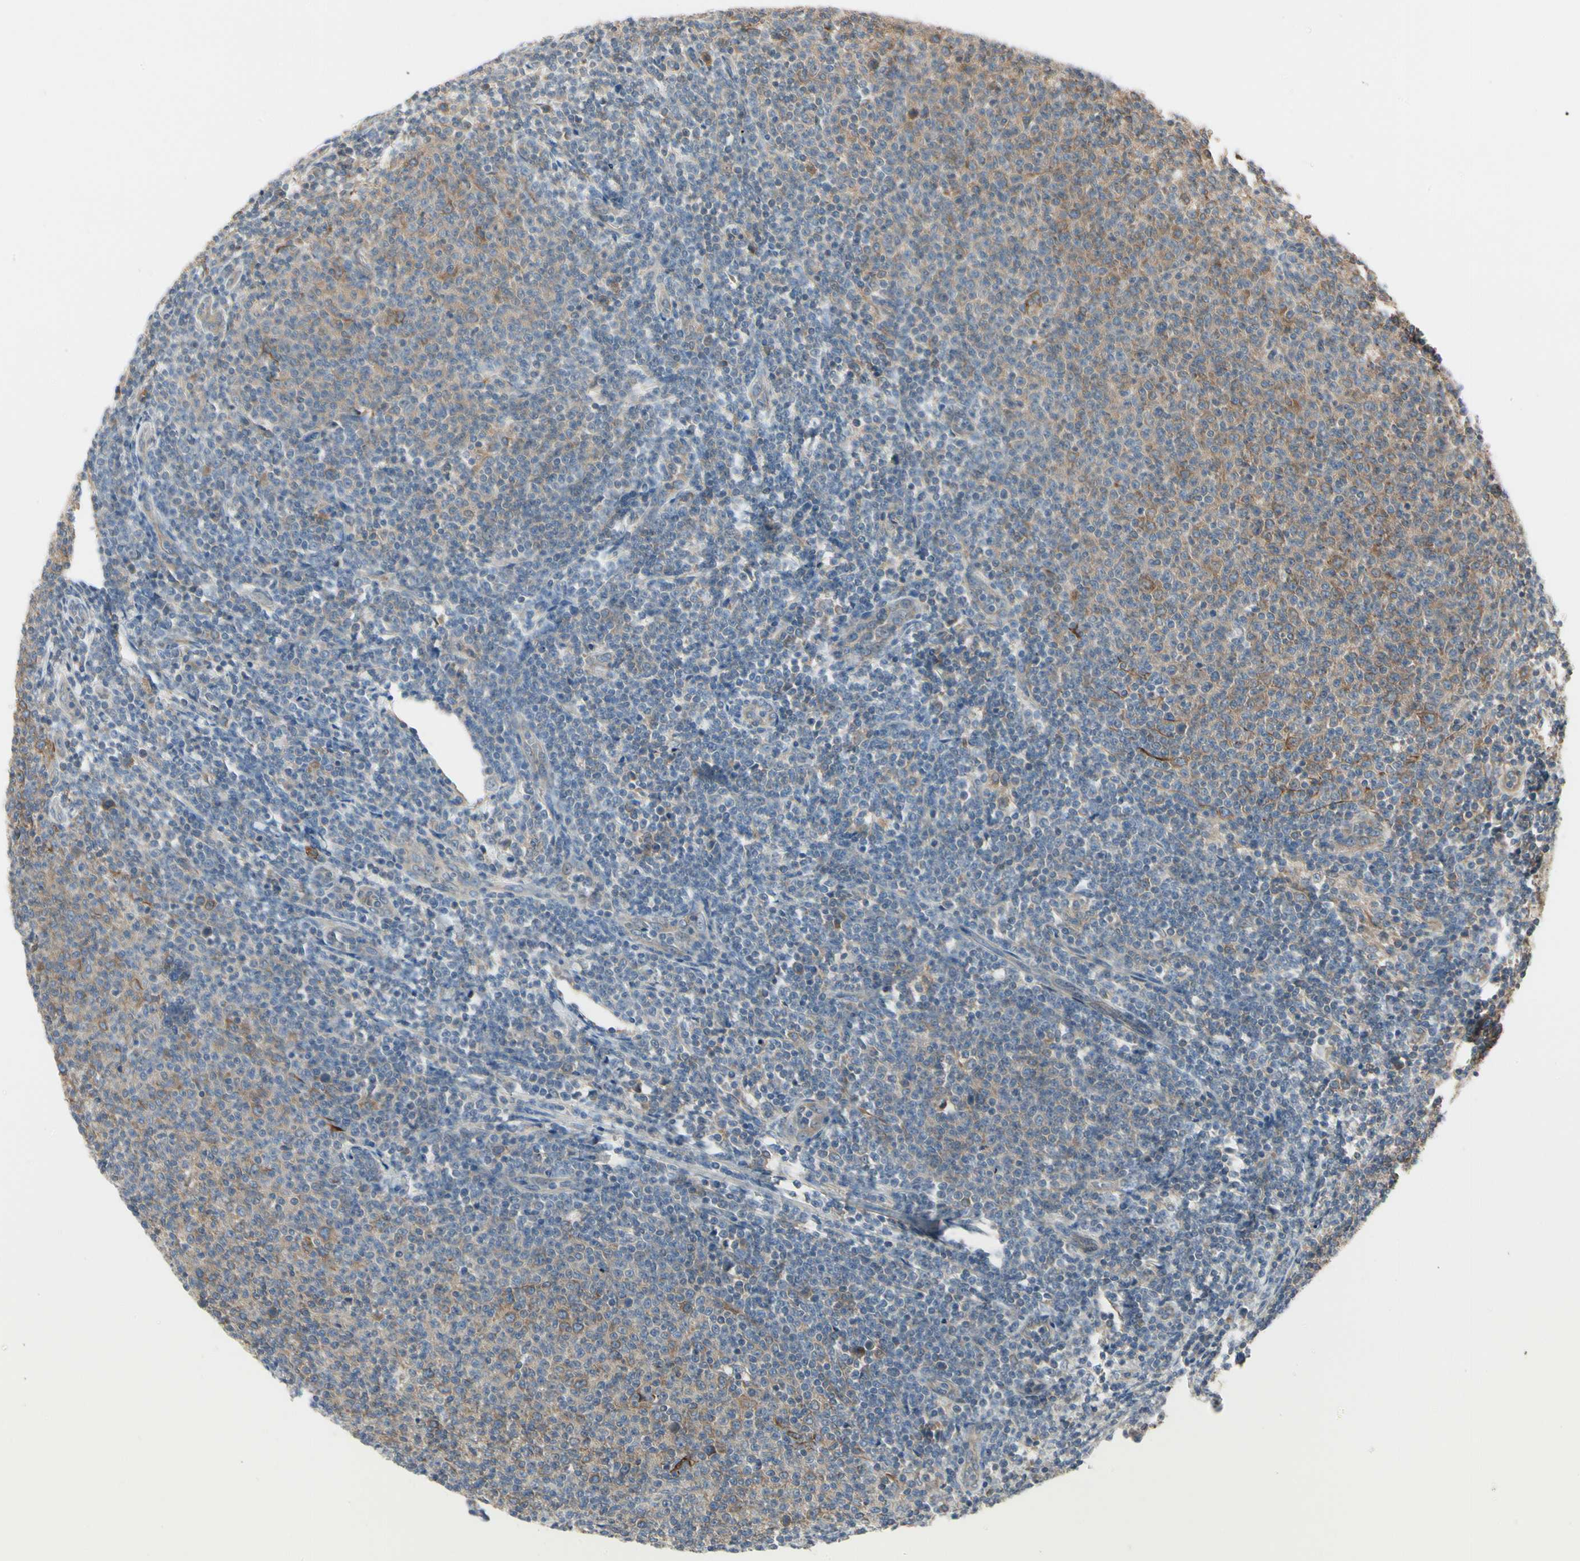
{"staining": {"intensity": "weak", "quantity": "25%-75%", "location": "cytoplasmic/membranous"}, "tissue": "lymphoma", "cell_type": "Tumor cells", "image_type": "cancer", "snomed": [{"axis": "morphology", "description": "Malignant lymphoma, non-Hodgkin's type, Low grade"}, {"axis": "topography", "description": "Lymph node"}], "caption": "The photomicrograph exhibits immunohistochemical staining of malignant lymphoma, non-Hodgkin's type (low-grade). There is weak cytoplasmic/membranous expression is present in approximately 25%-75% of tumor cells.", "gene": "IRAG1", "patient": {"sex": "male", "age": 66}}